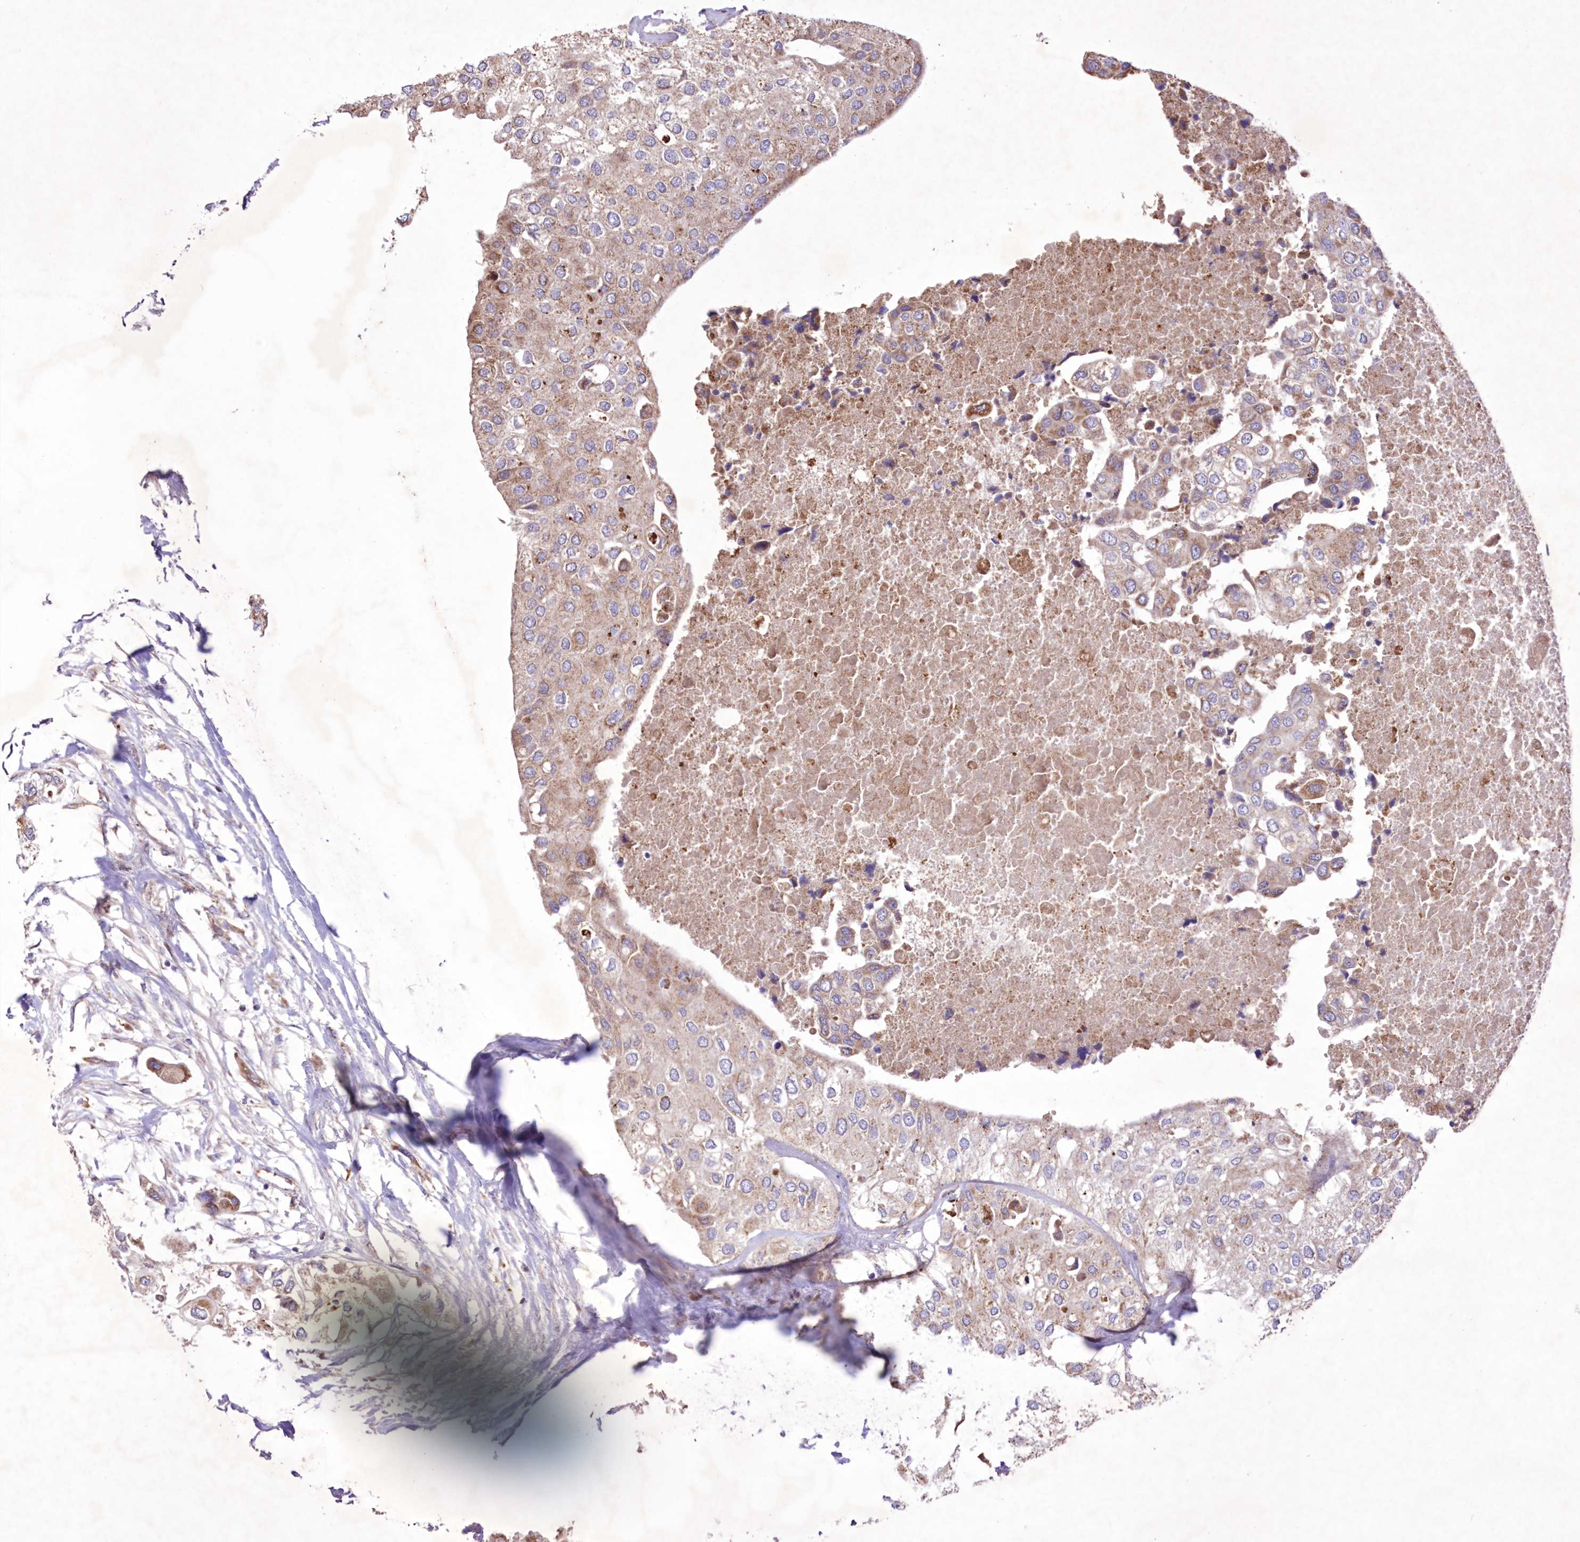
{"staining": {"intensity": "weak", "quantity": "25%-75%", "location": "cytoplasmic/membranous"}, "tissue": "urothelial cancer", "cell_type": "Tumor cells", "image_type": "cancer", "snomed": [{"axis": "morphology", "description": "Urothelial carcinoma, High grade"}, {"axis": "topography", "description": "Urinary bladder"}], "caption": "This is an image of immunohistochemistry staining of urothelial cancer, which shows weak positivity in the cytoplasmic/membranous of tumor cells.", "gene": "FCHO2", "patient": {"sex": "male", "age": 64}}